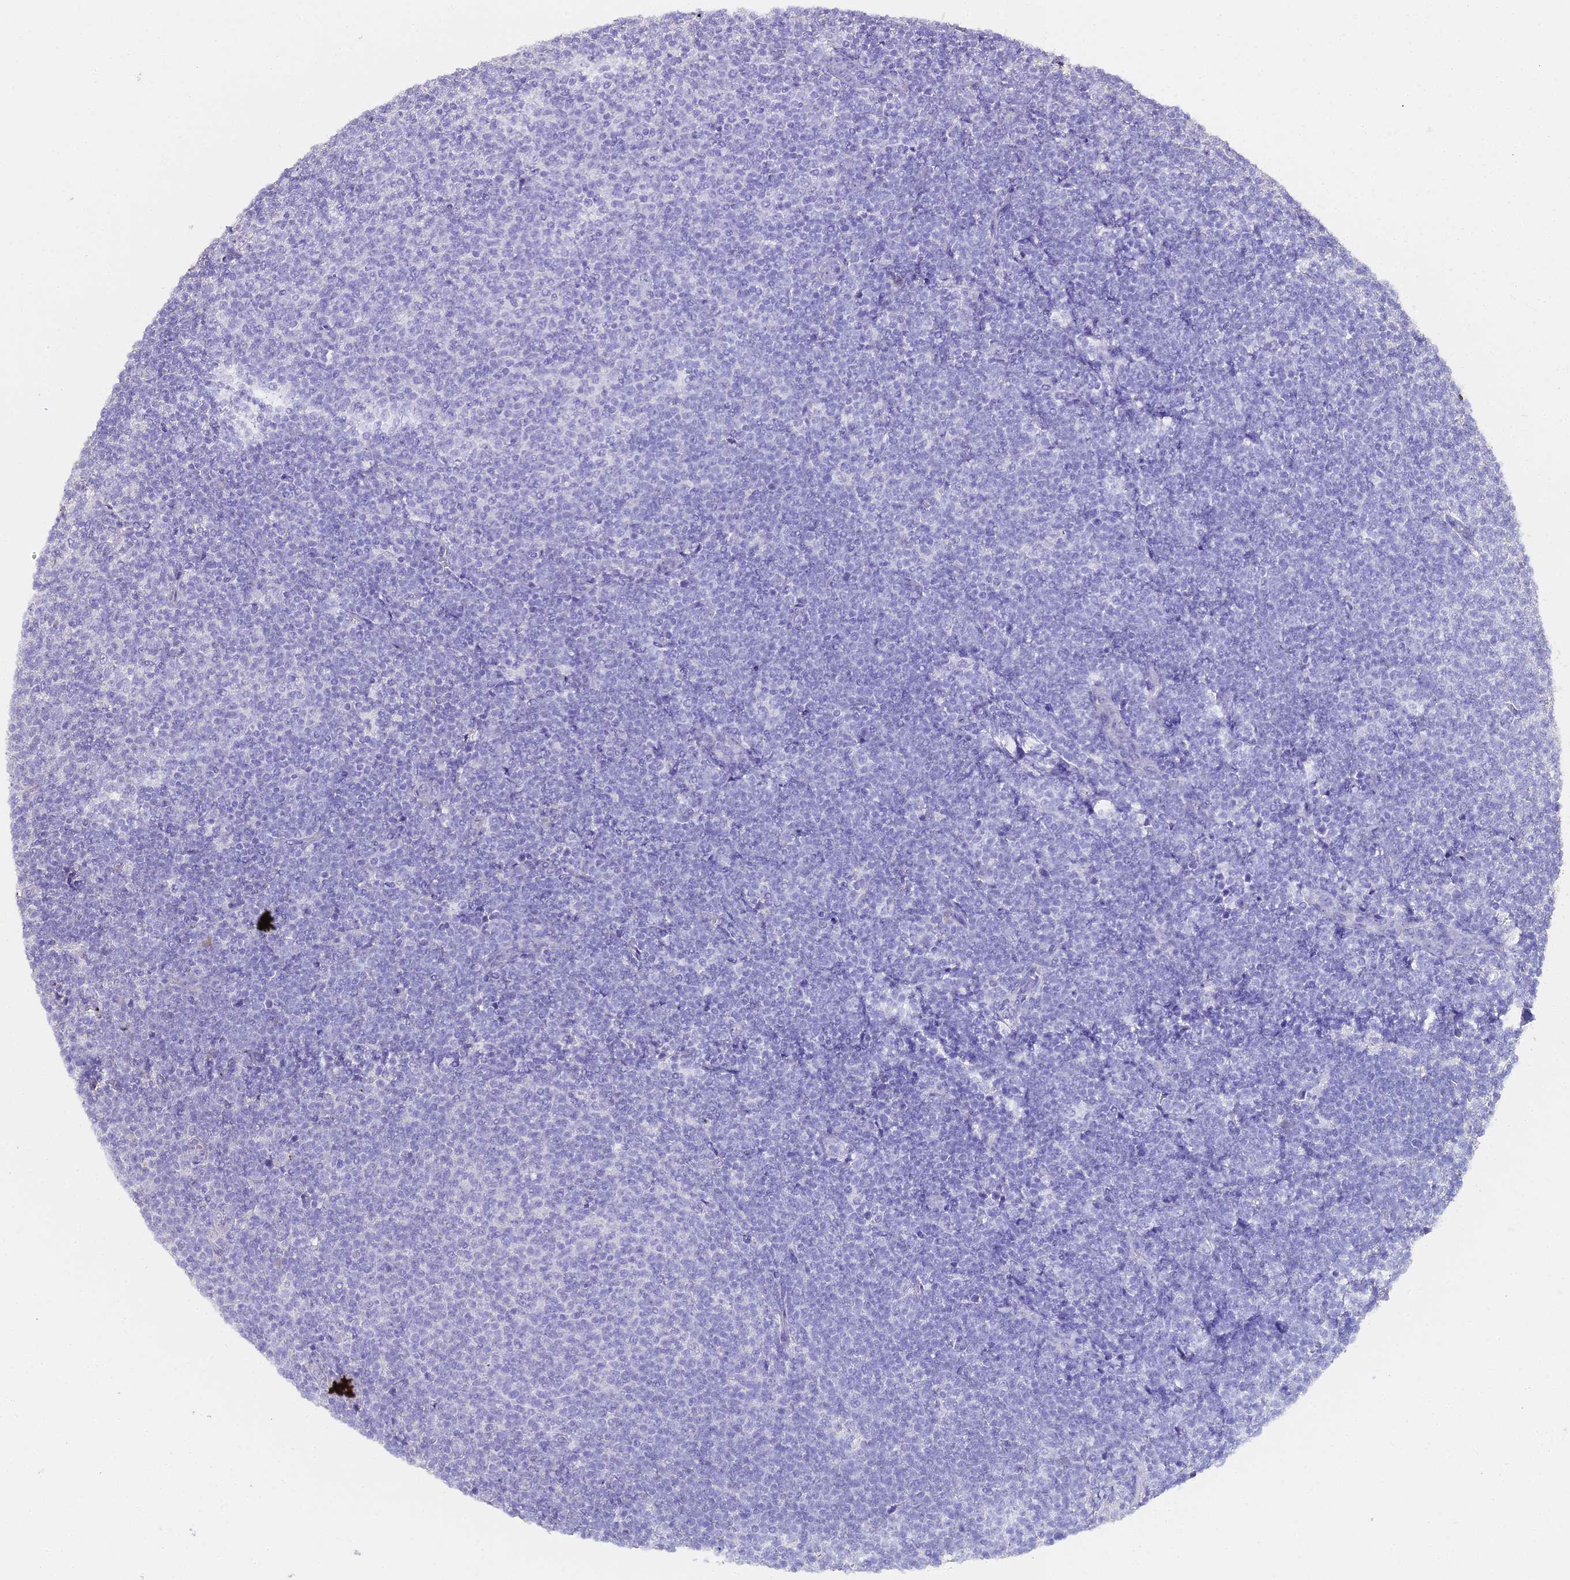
{"staining": {"intensity": "negative", "quantity": "none", "location": "none"}, "tissue": "lymphoma", "cell_type": "Tumor cells", "image_type": "cancer", "snomed": [{"axis": "morphology", "description": "Malignant lymphoma, non-Hodgkin's type, Low grade"}, {"axis": "topography", "description": "Lymph node"}], "caption": "High power microscopy image of an immunohistochemistry image of lymphoma, revealing no significant positivity in tumor cells.", "gene": "METTL13", "patient": {"sex": "male", "age": 66}}